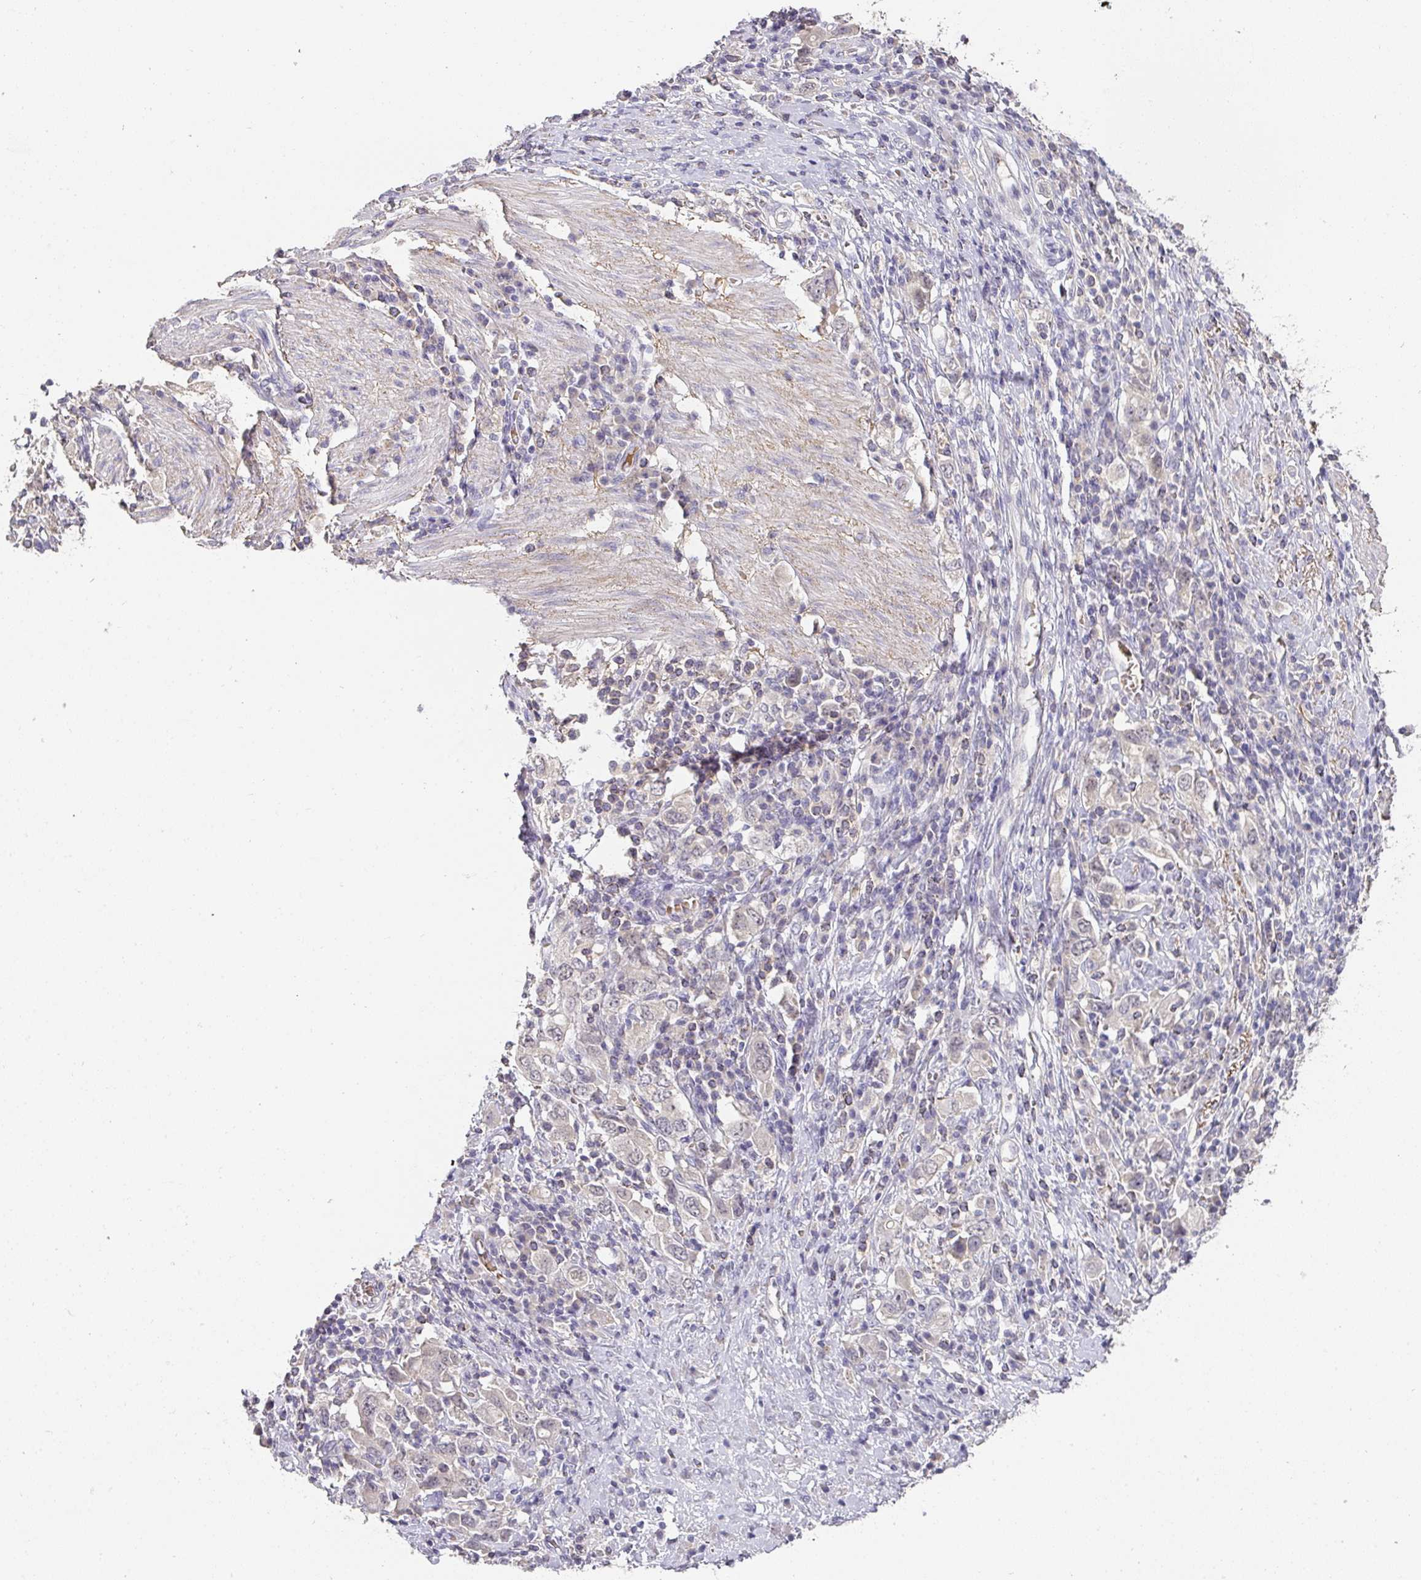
{"staining": {"intensity": "negative", "quantity": "none", "location": "none"}, "tissue": "stomach cancer", "cell_type": "Tumor cells", "image_type": "cancer", "snomed": [{"axis": "morphology", "description": "Adenocarcinoma, NOS"}, {"axis": "topography", "description": "Stomach, upper"}, {"axis": "topography", "description": "Stomach"}], "caption": "Tumor cells show no significant expression in stomach adenocarcinoma. Nuclei are stained in blue.", "gene": "FOXN4", "patient": {"sex": "male", "age": 62}}